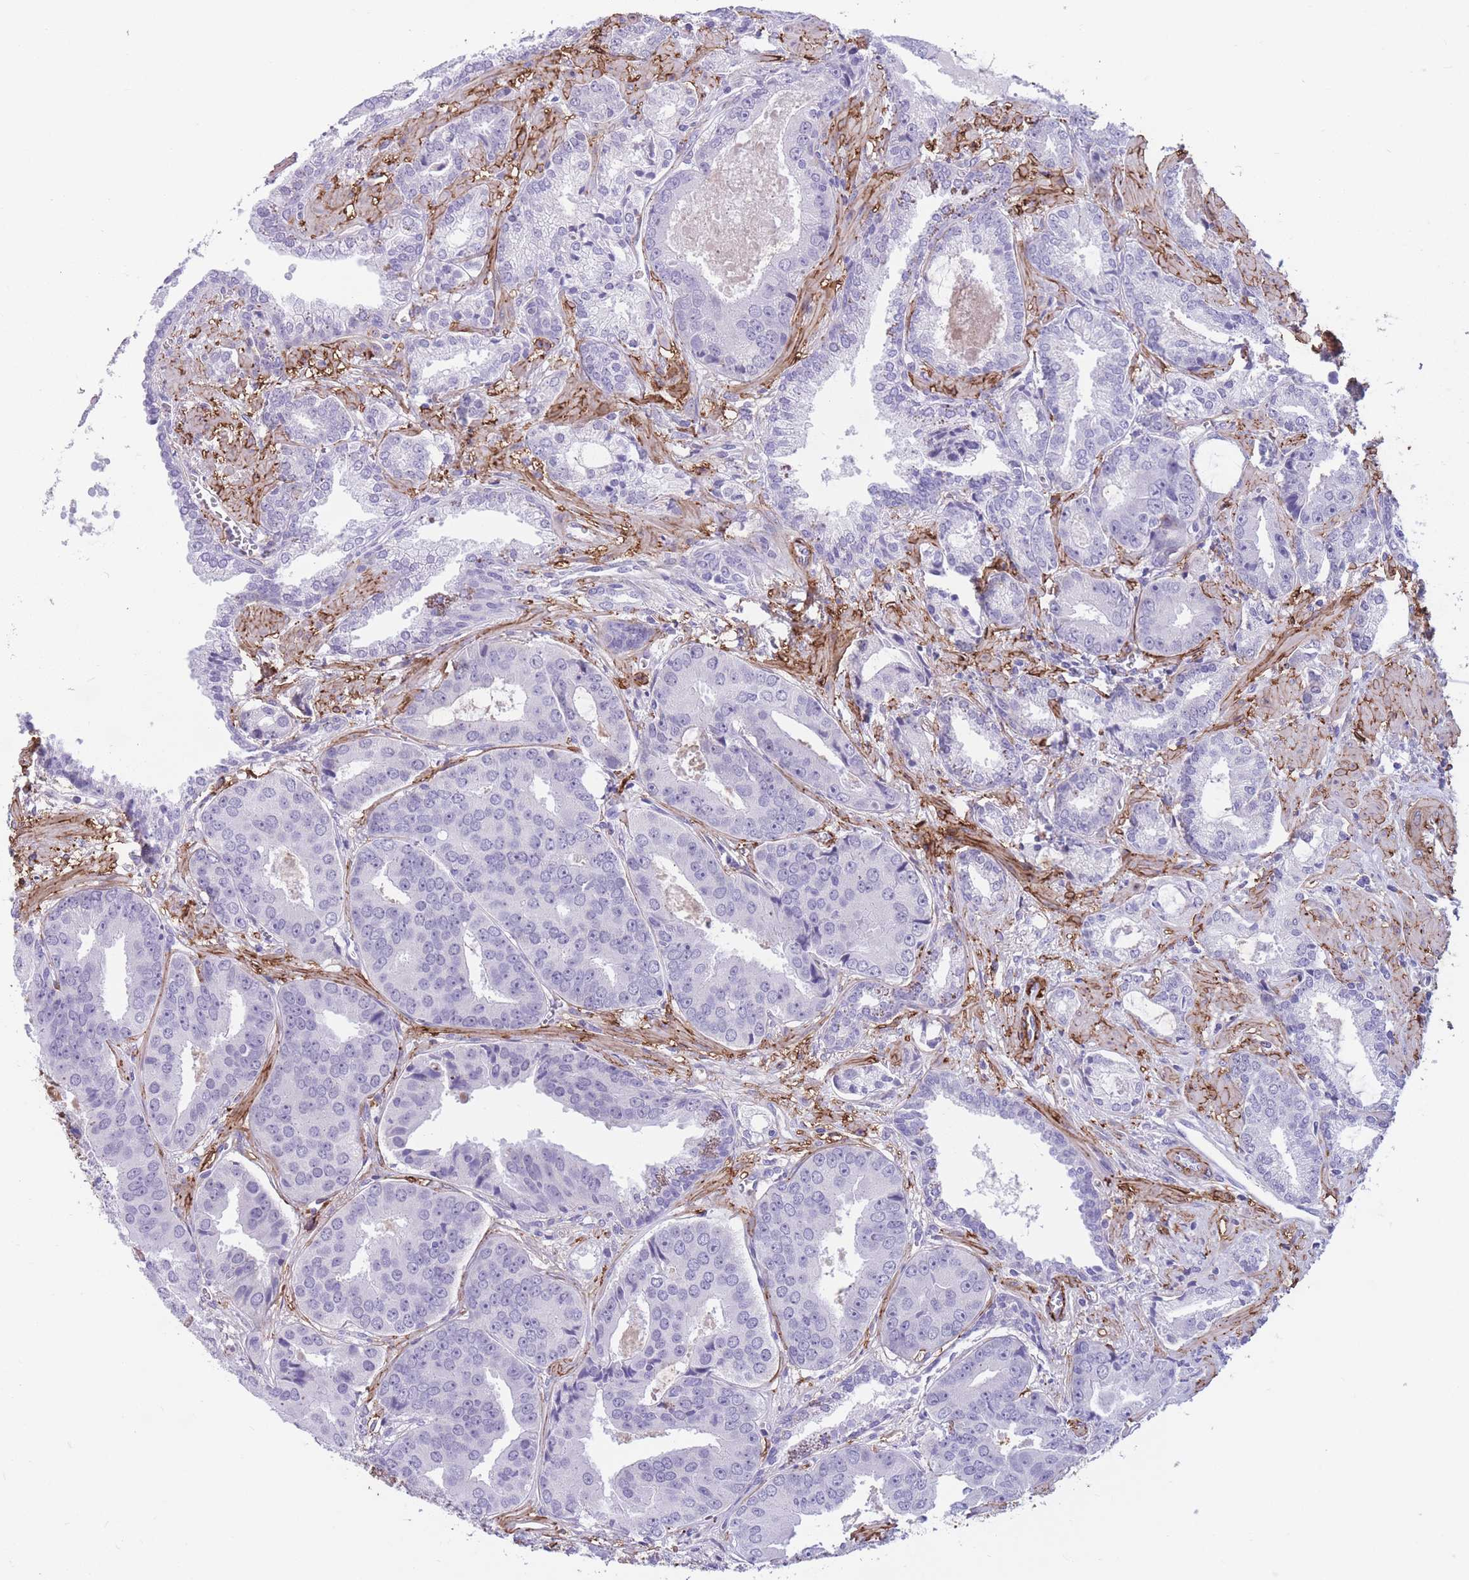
{"staining": {"intensity": "negative", "quantity": "none", "location": "none"}, "tissue": "prostate cancer", "cell_type": "Tumor cells", "image_type": "cancer", "snomed": [{"axis": "morphology", "description": "Adenocarcinoma, High grade"}, {"axis": "topography", "description": "Prostate"}], "caption": "High power microscopy histopathology image of an immunohistochemistry (IHC) micrograph of adenocarcinoma (high-grade) (prostate), revealing no significant positivity in tumor cells.", "gene": "DPYD", "patient": {"sex": "male", "age": 71}}